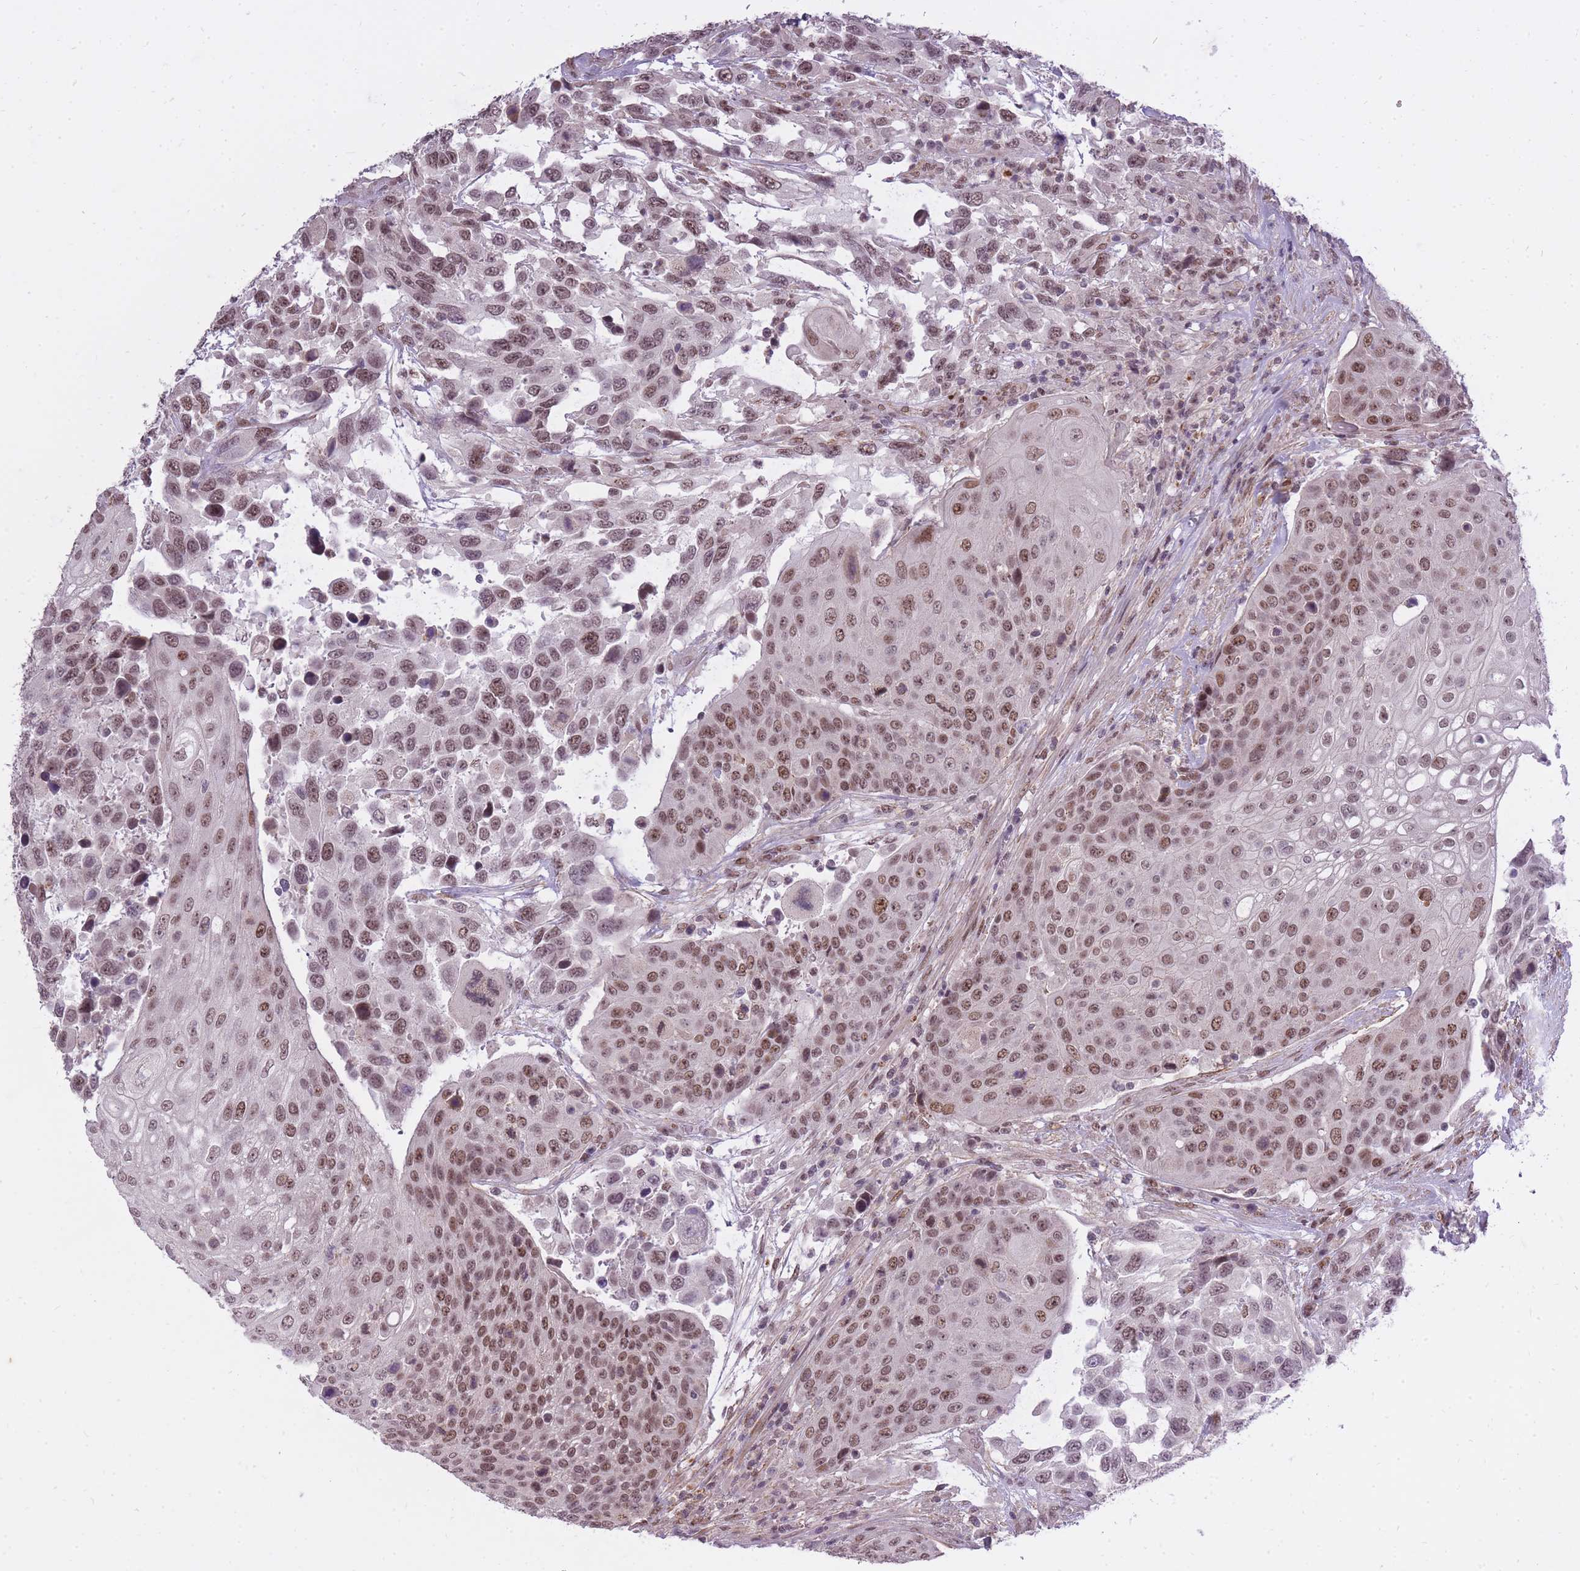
{"staining": {"intensity": "moderate", "quantity": ">75%", "location": "nuclear"}, "tissue": "urothelial cancer", "cell_type": "Tumor cells", "image_type": "cancer", "snomed": [{"axis": "morphology", "description": "Urothelial carcinoma, High grade"}, {"axis": "topography", "description": "Urinary bladder"}], "caption": "This is an image of immunohistochemistry staining of urothelial carcinoma (high-grade), which shows moderate positivity in the nuclear of tumor cells.", "gene": "TIGD1", "patient": {"sex": "female", "age": 70}}